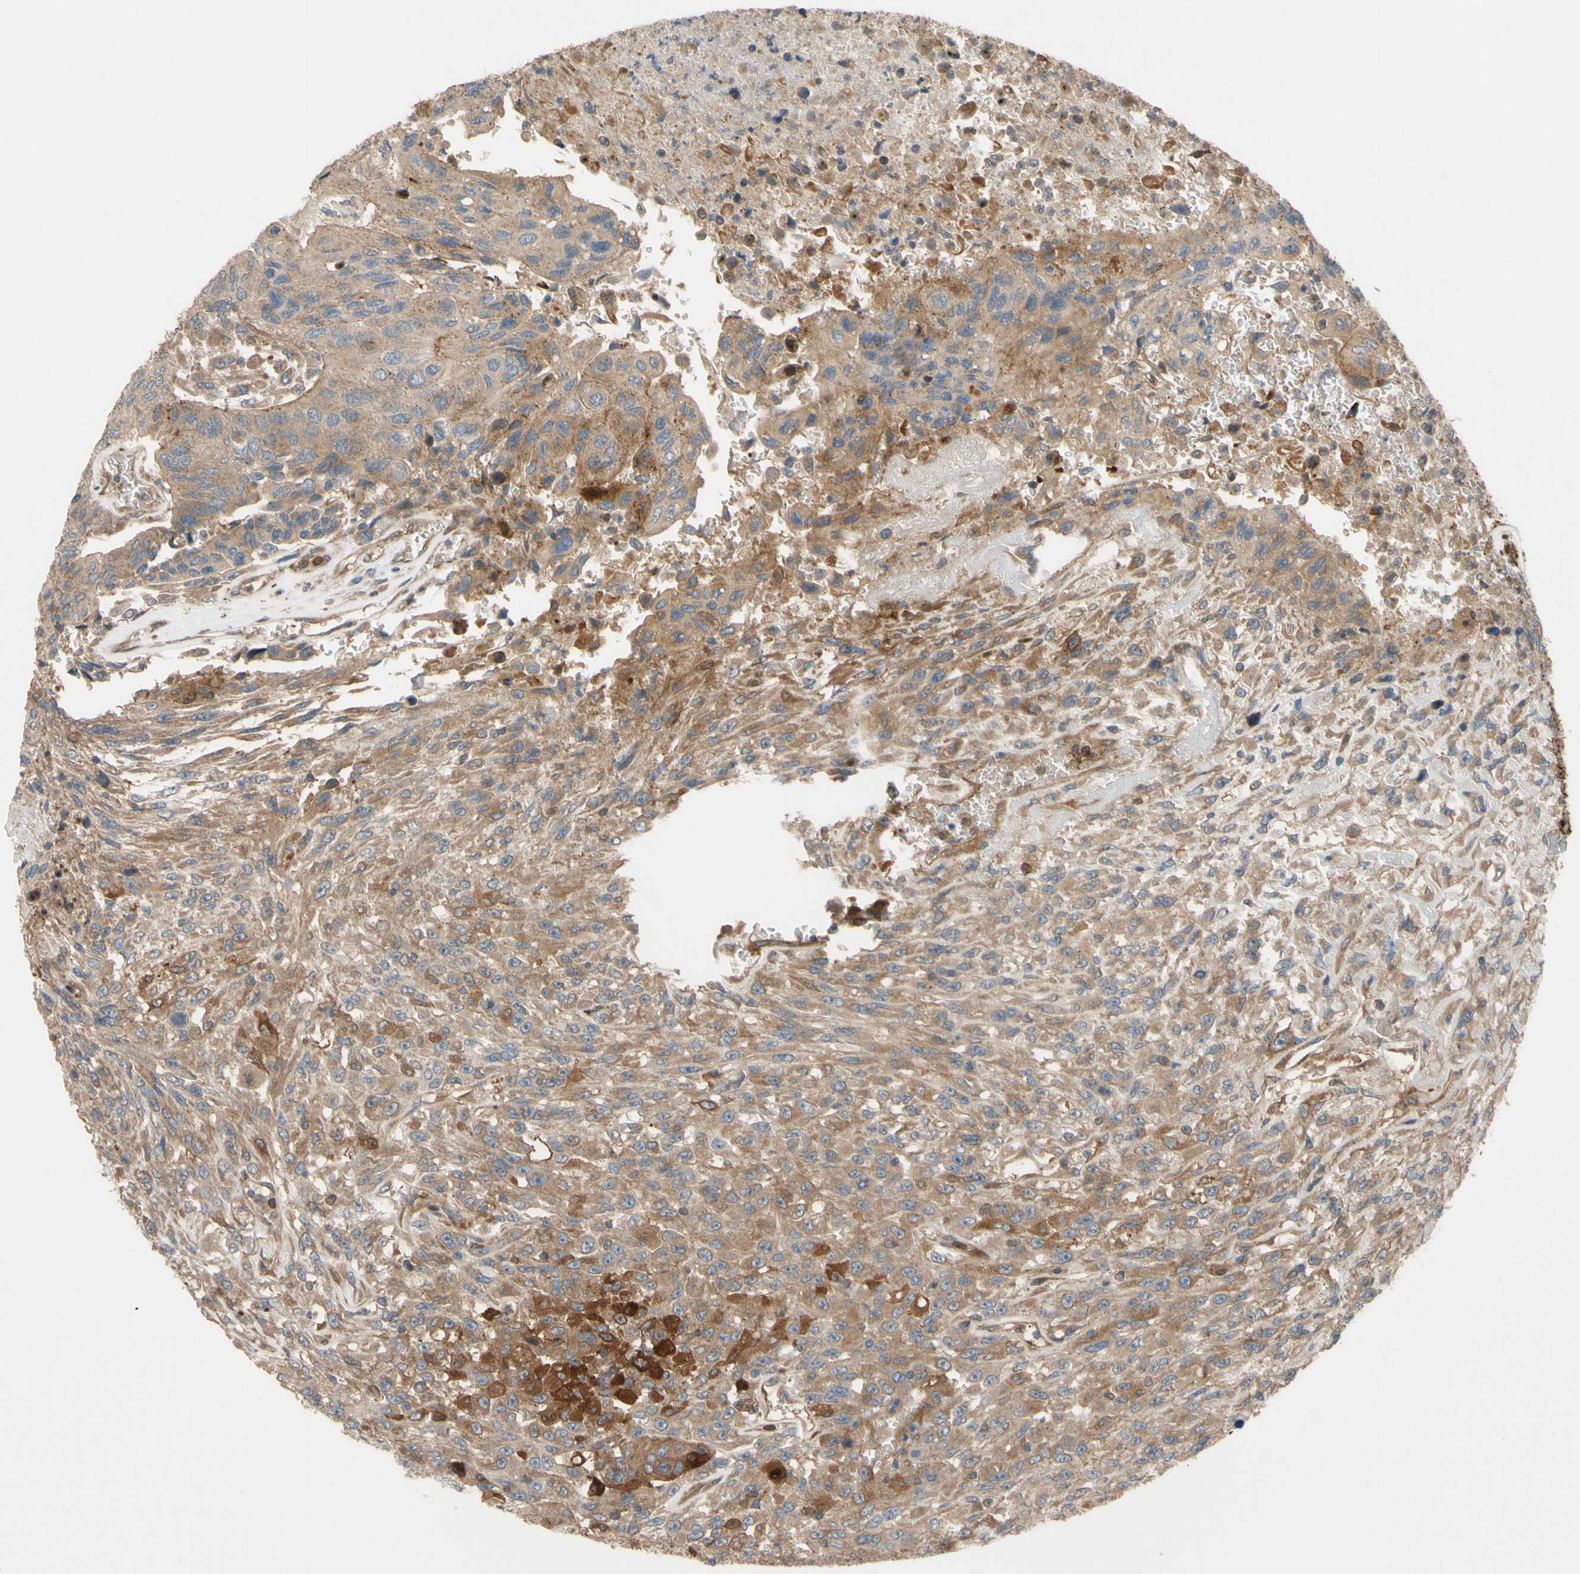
{"staining": {"intensity": "moderate", "quantity": ">75%", "location": "cytoplasmic/membranous"}, "tissue": "urothelial cancer", "cell_type": "Tumor cells", "image_type": "cancer", "snomed": [{"axis": "morphology", "description": "Urothelial carcinoma, High grade"}, {"axis": "topography", "description": "Urinary bladder"}], "caption": "Urothelial carcinoma (high-grade) tissue displays moderate cytoplasmic/membranous staining in approximately >75% of tumor cells (DAB (3,3'-diaminobenzidine) IHC with brightfield microscopy, high magnification).", "gene": "SPTLC1", "patient": {"sex": "male", "age": 66}}